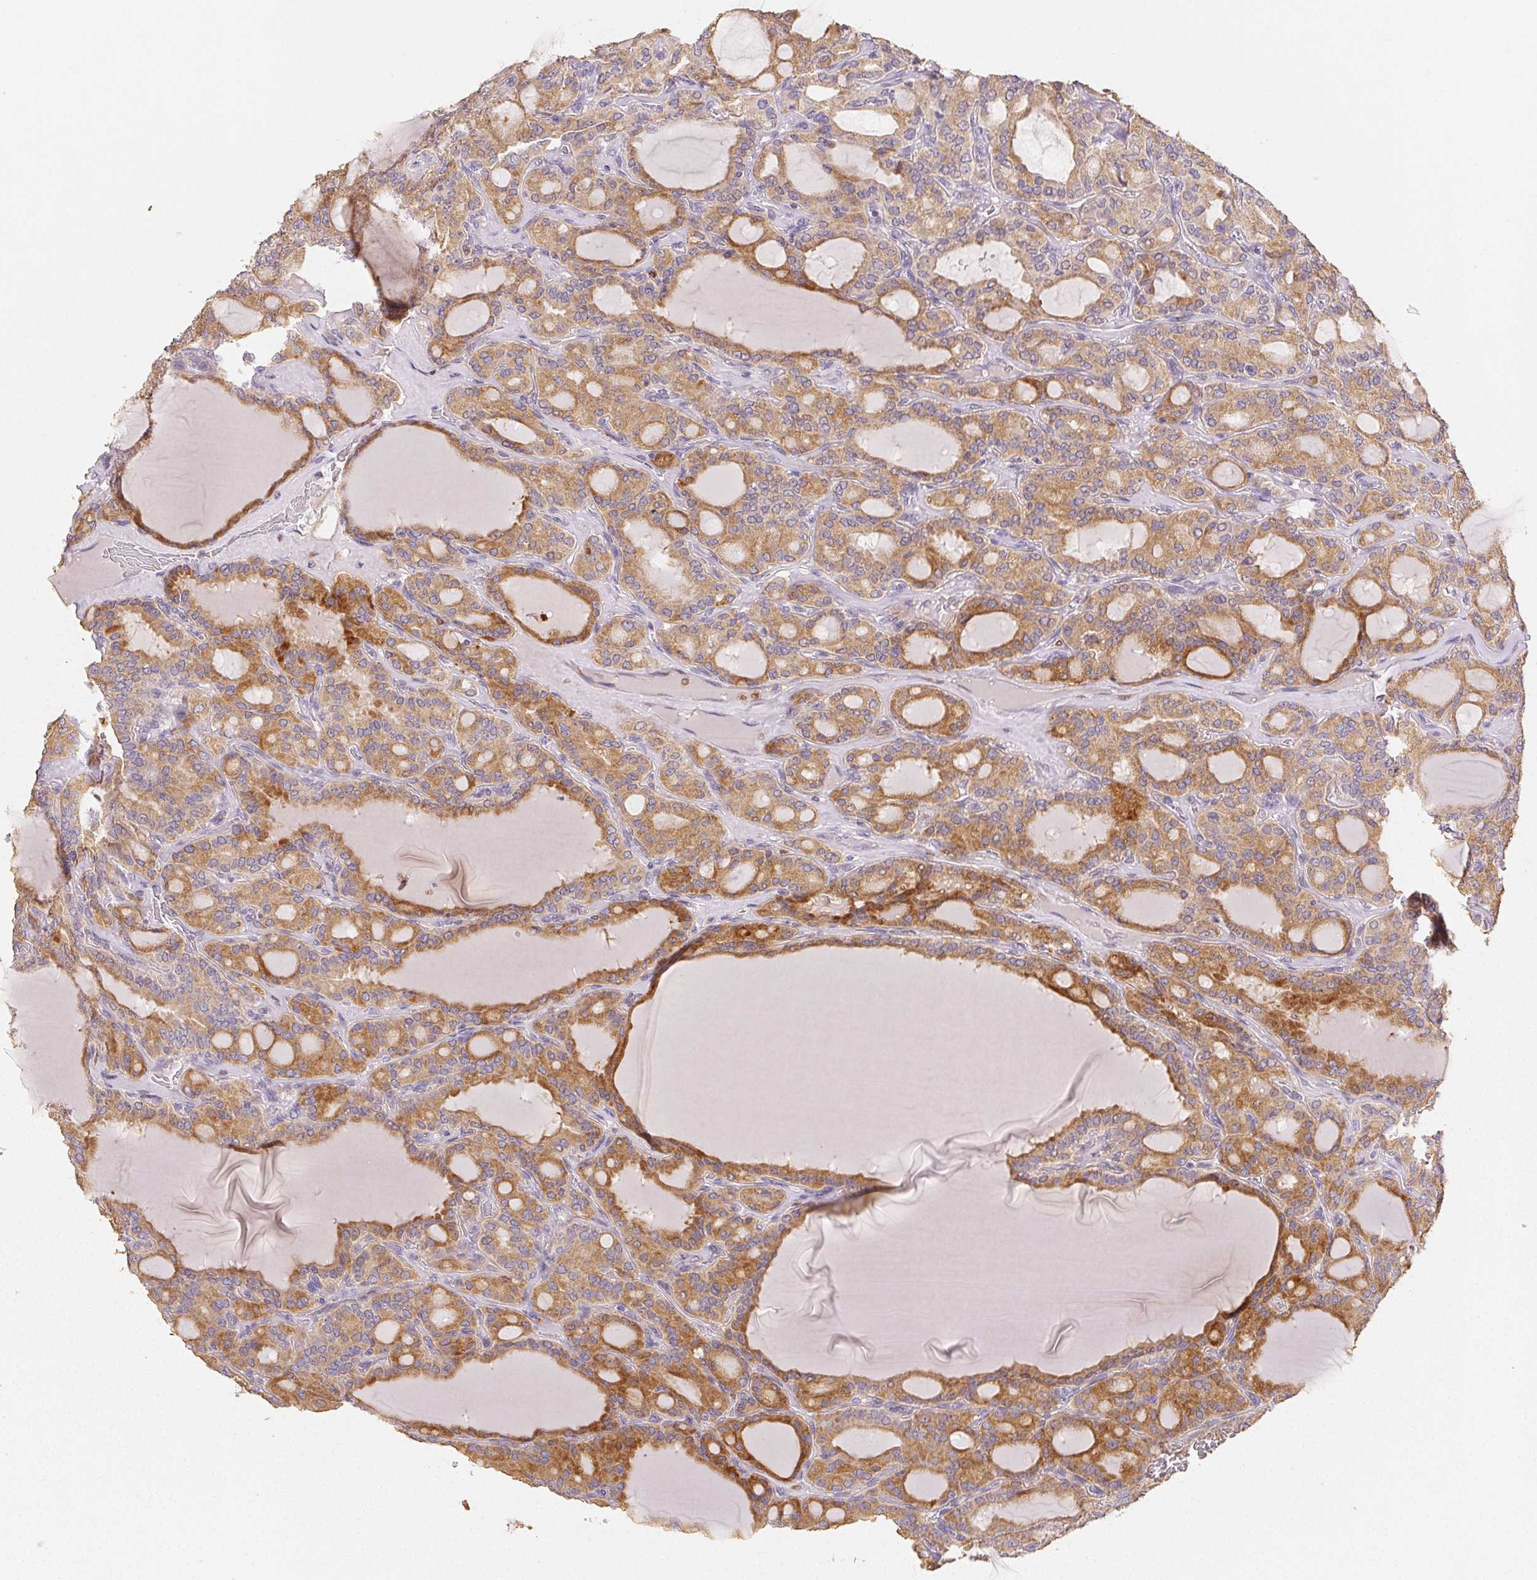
{"staining": {"intensity": "moderate", "quantity": ">75%", "location": "cytoplasmic/membranous"}, "tissue": "thyroid cancer", "cell_type": "Tumor cells", "image_type": "cancer", "snomed": [{"axis": "morphology", "description": "Papillary adenocarcinoma, NOS"}, {"axis": "topography", "description": "Thyroid gland"}], "caption": "A high-resolution histopathology image shows immunohistochemistry staining of papillary adenocarcinoma (thyroid), which shows moderate cytoplasmic/membranous staining in approximately >75% of tumor cells. Ihc stains the protein of interest in brown and the nuclei are stained blue.", "gene": "ACVR1B", "patient": {"sex": "male", "age": 87}}